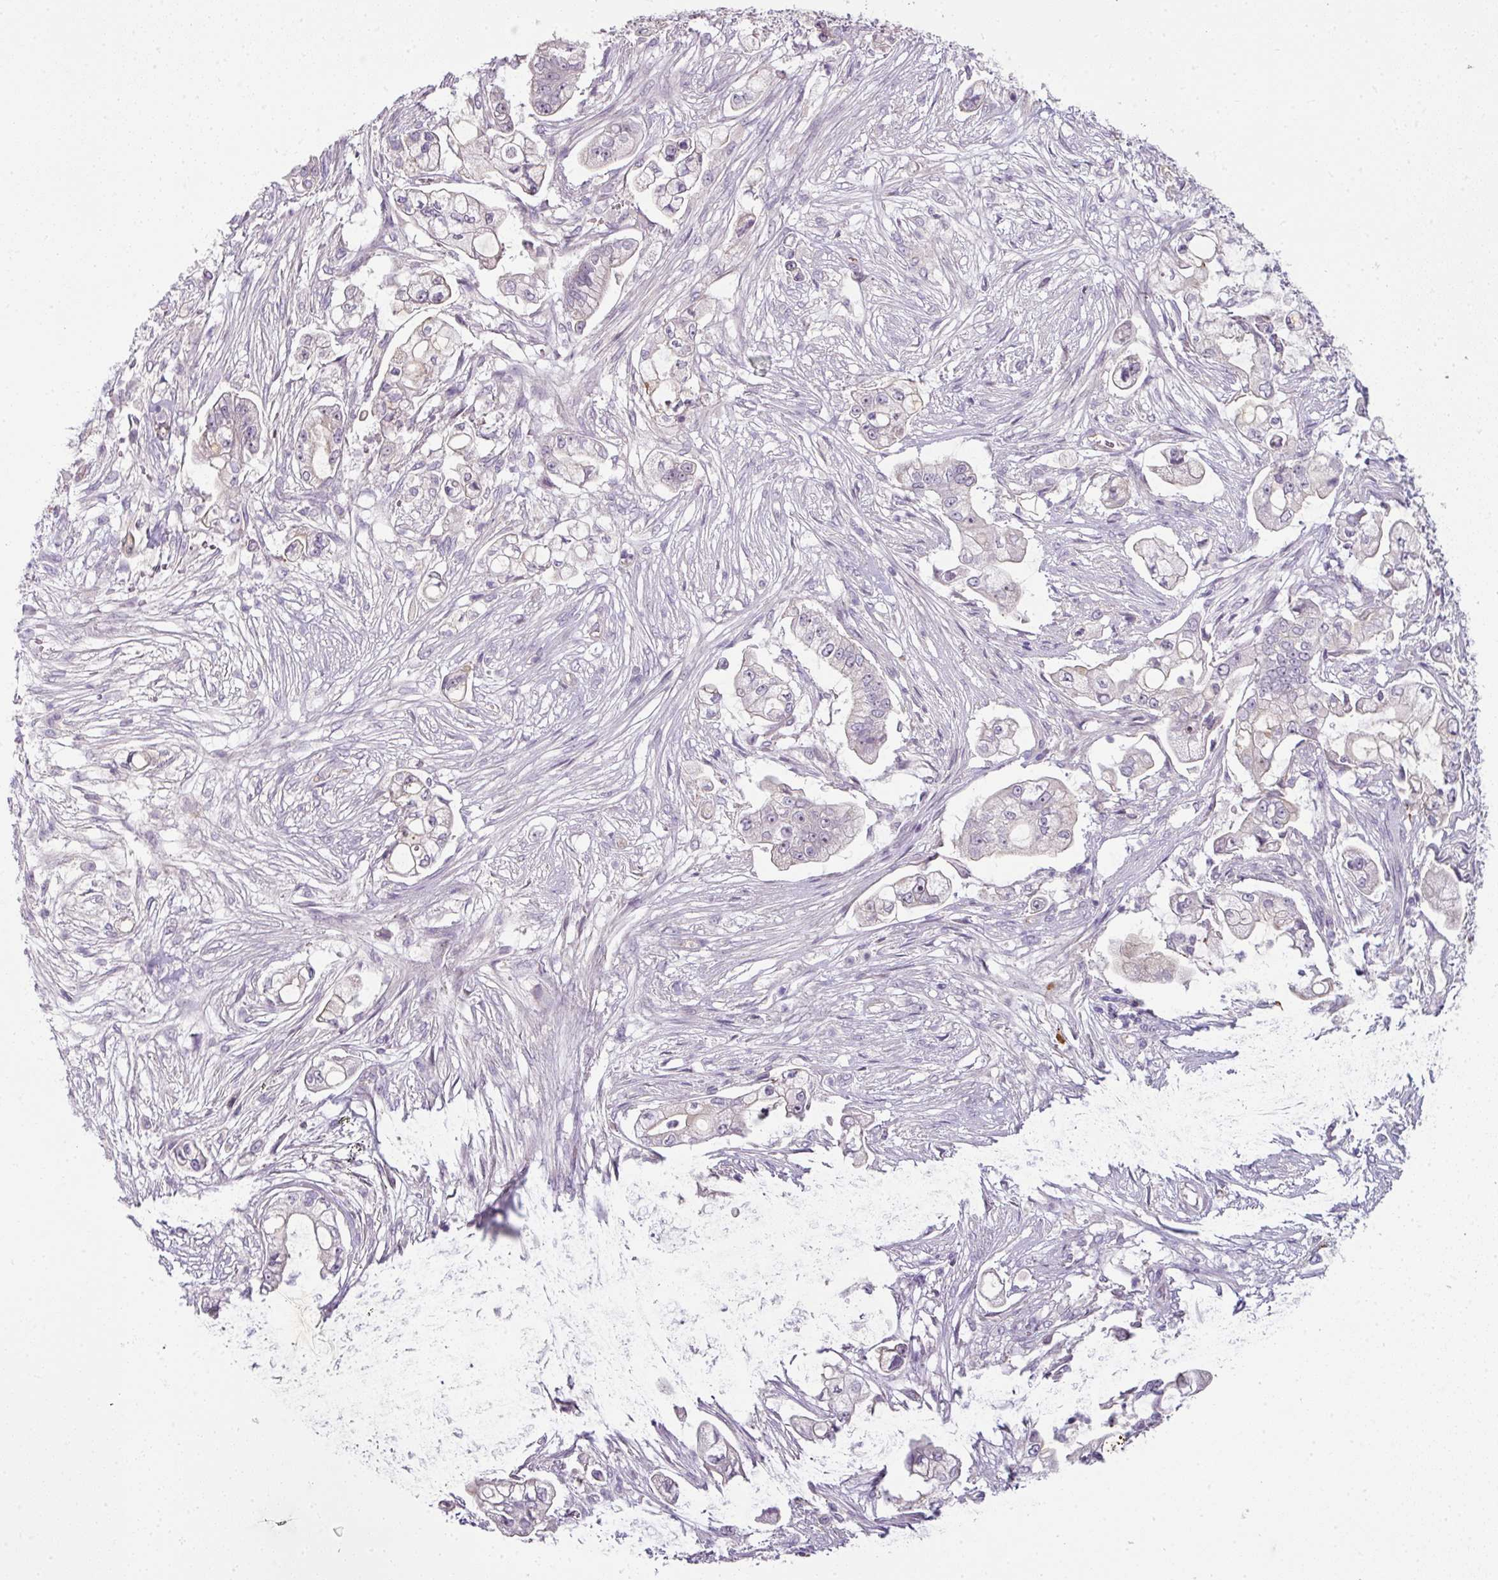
{"staining": {"intensity": "weak", "quantity": "<25%", "location": "cytoplasmic/membranous"}, "tissue": "pancreatic cancer", "cell_type": "Tumor cells", "image_type": "cancer", "snomed": [{"axis": "morphology", "description": "Adenocarcinoma, NOS"}, {"axis": "topography", "description": "Pancreas"}], "caption": "This is an immunohistochemistry (IHC) micrograph of adenocarcinoma (pancreatic). There is no expression in tumor cells.", "gene": "FHAD1", "patient": {"sex": "female", "age": 69}}